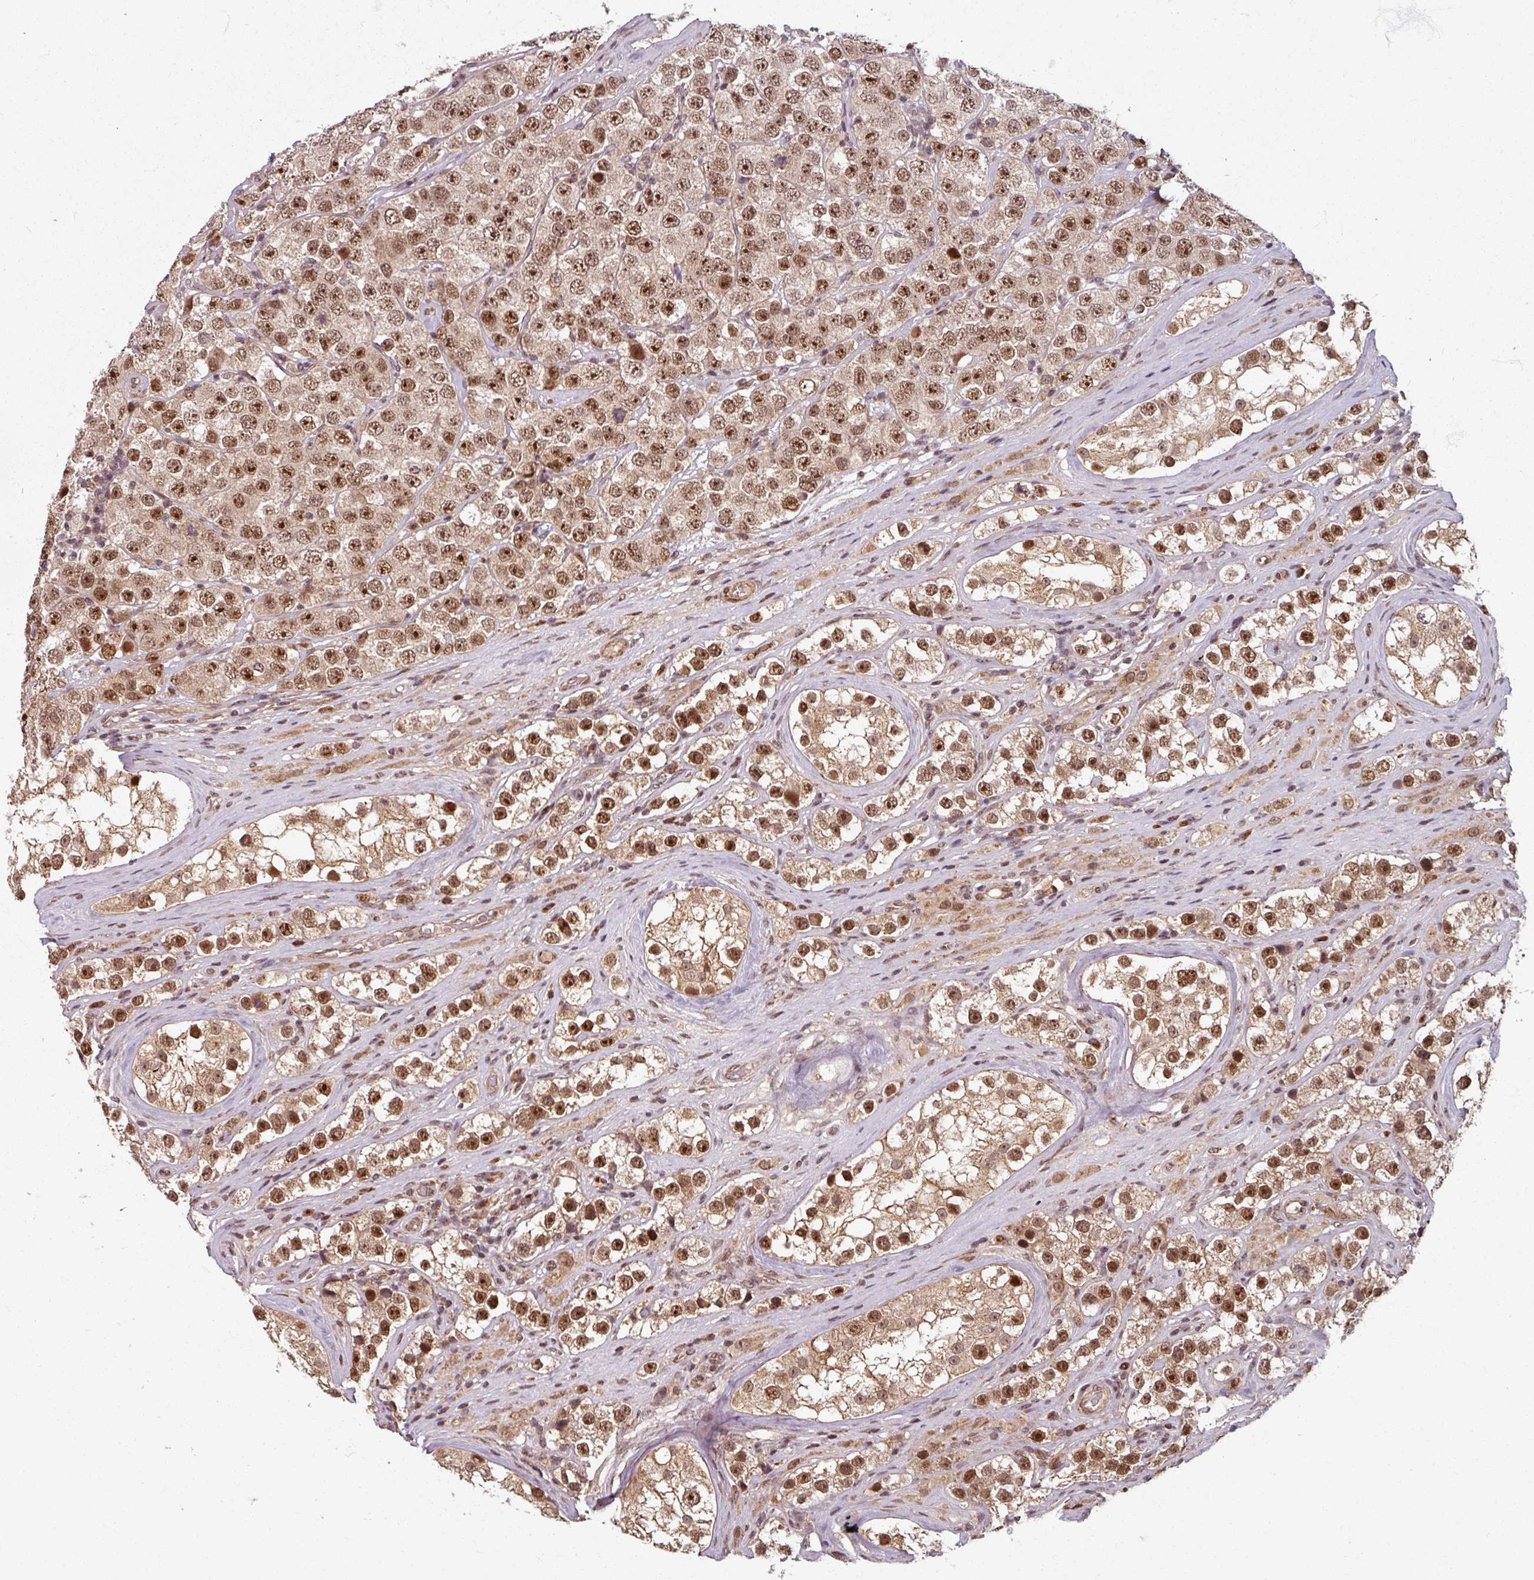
{"staining": {"intensity": "moderate", "quantity": ">75%", "location": "nuclear"}, "tissue": "testis cancer", "cell_type": "Tumor cells", "image_type": "cancer", "snomed": [{"axis": "morphology", "description": "Seminoma, NOS"}, {"axis": "topography", "description": "Testis"}], "caption": "Protein staining of testis seminoma tissue shows moderate nuclear expression in about >75% of tumor cells. (IHC, brightfield microscopy, high magnification).", "gene": "SWI5", "patient": {"sex": "male", "age": 28}}